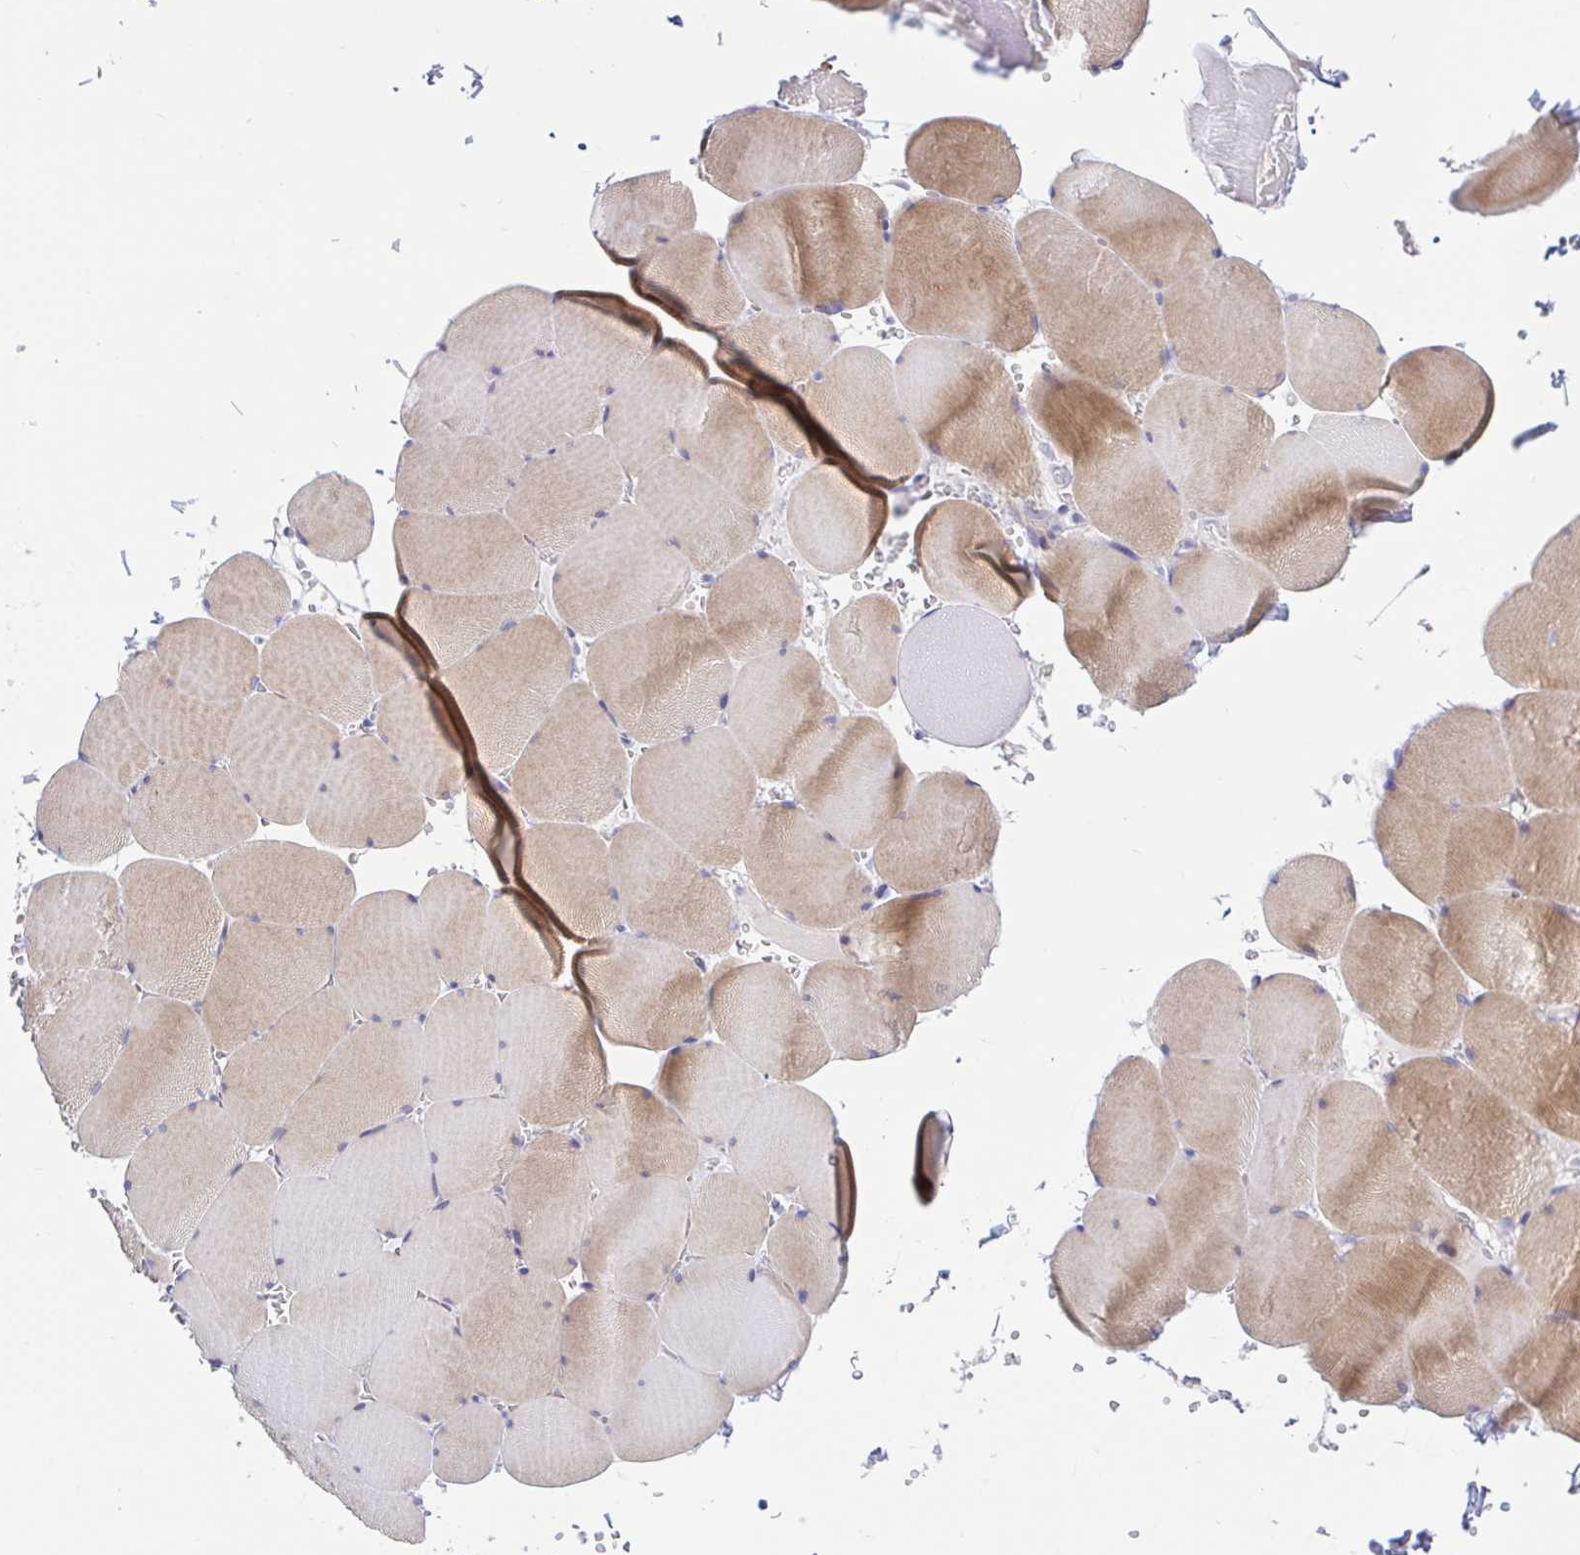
{"staining": {"intensity": "moderate", "quantity": "25%-75%", "location": "cytoplasmic/membranous"}, "tissue": "skeletal muscle", "cell_type": "Myocytes", "image_type": "normal", "snomed": [{"axis": "morphology", "description": "Normal tissue, NOS"}, {"axis": "topography", "description": "Skeletal muscle"}, {"axis": "topography", "description": "Head-Neck"}], "caption": "Skeletal muscle stained for a protein (brown) shows moderate cytoplasmic/membranous positive expression in approximately 25%-75% of myocytes.", "gene": "ENSG00000271254", "patient": {"sex": "male", "age": 66}}